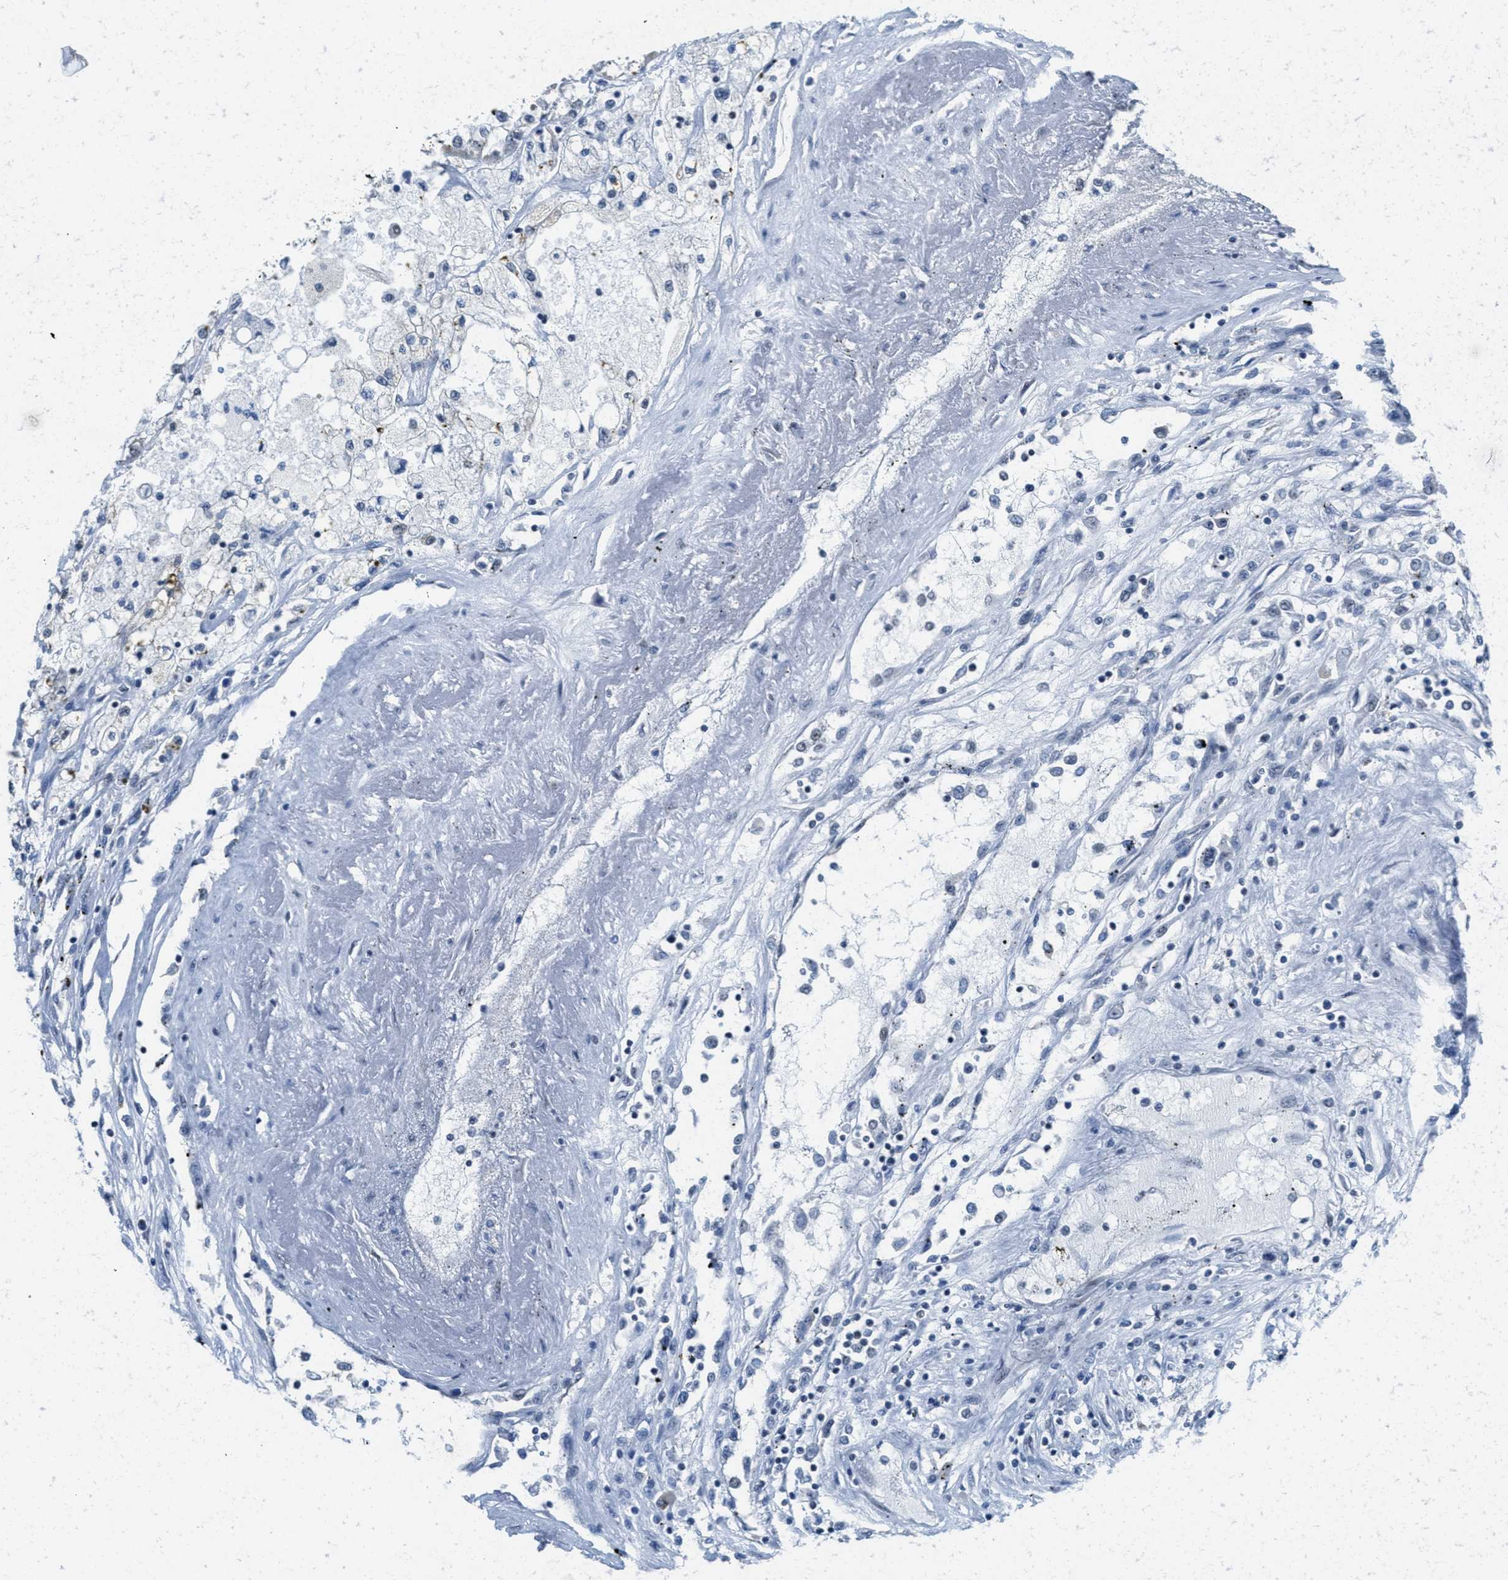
{"staining": {"intensity": "negative", "quantity": "none", "location": "none"}, "tissue": "renal cancer", "cell_type": "Tumor cells", "image_type": "cancer", "snomed": [{"axis": "morphology", "description": "Adenocarcinoma, NOS"}, {"axis": "topography", "description": "Kidney"}], "caption": "DAB (3,3'-diaminobenzidine) immunohistochemical staining of renal cancer (adenocarcinoma) shows no significant expression in tumor cells.", "gene": "TOMM70", "patient": {"sex": "female", "age": 52}}